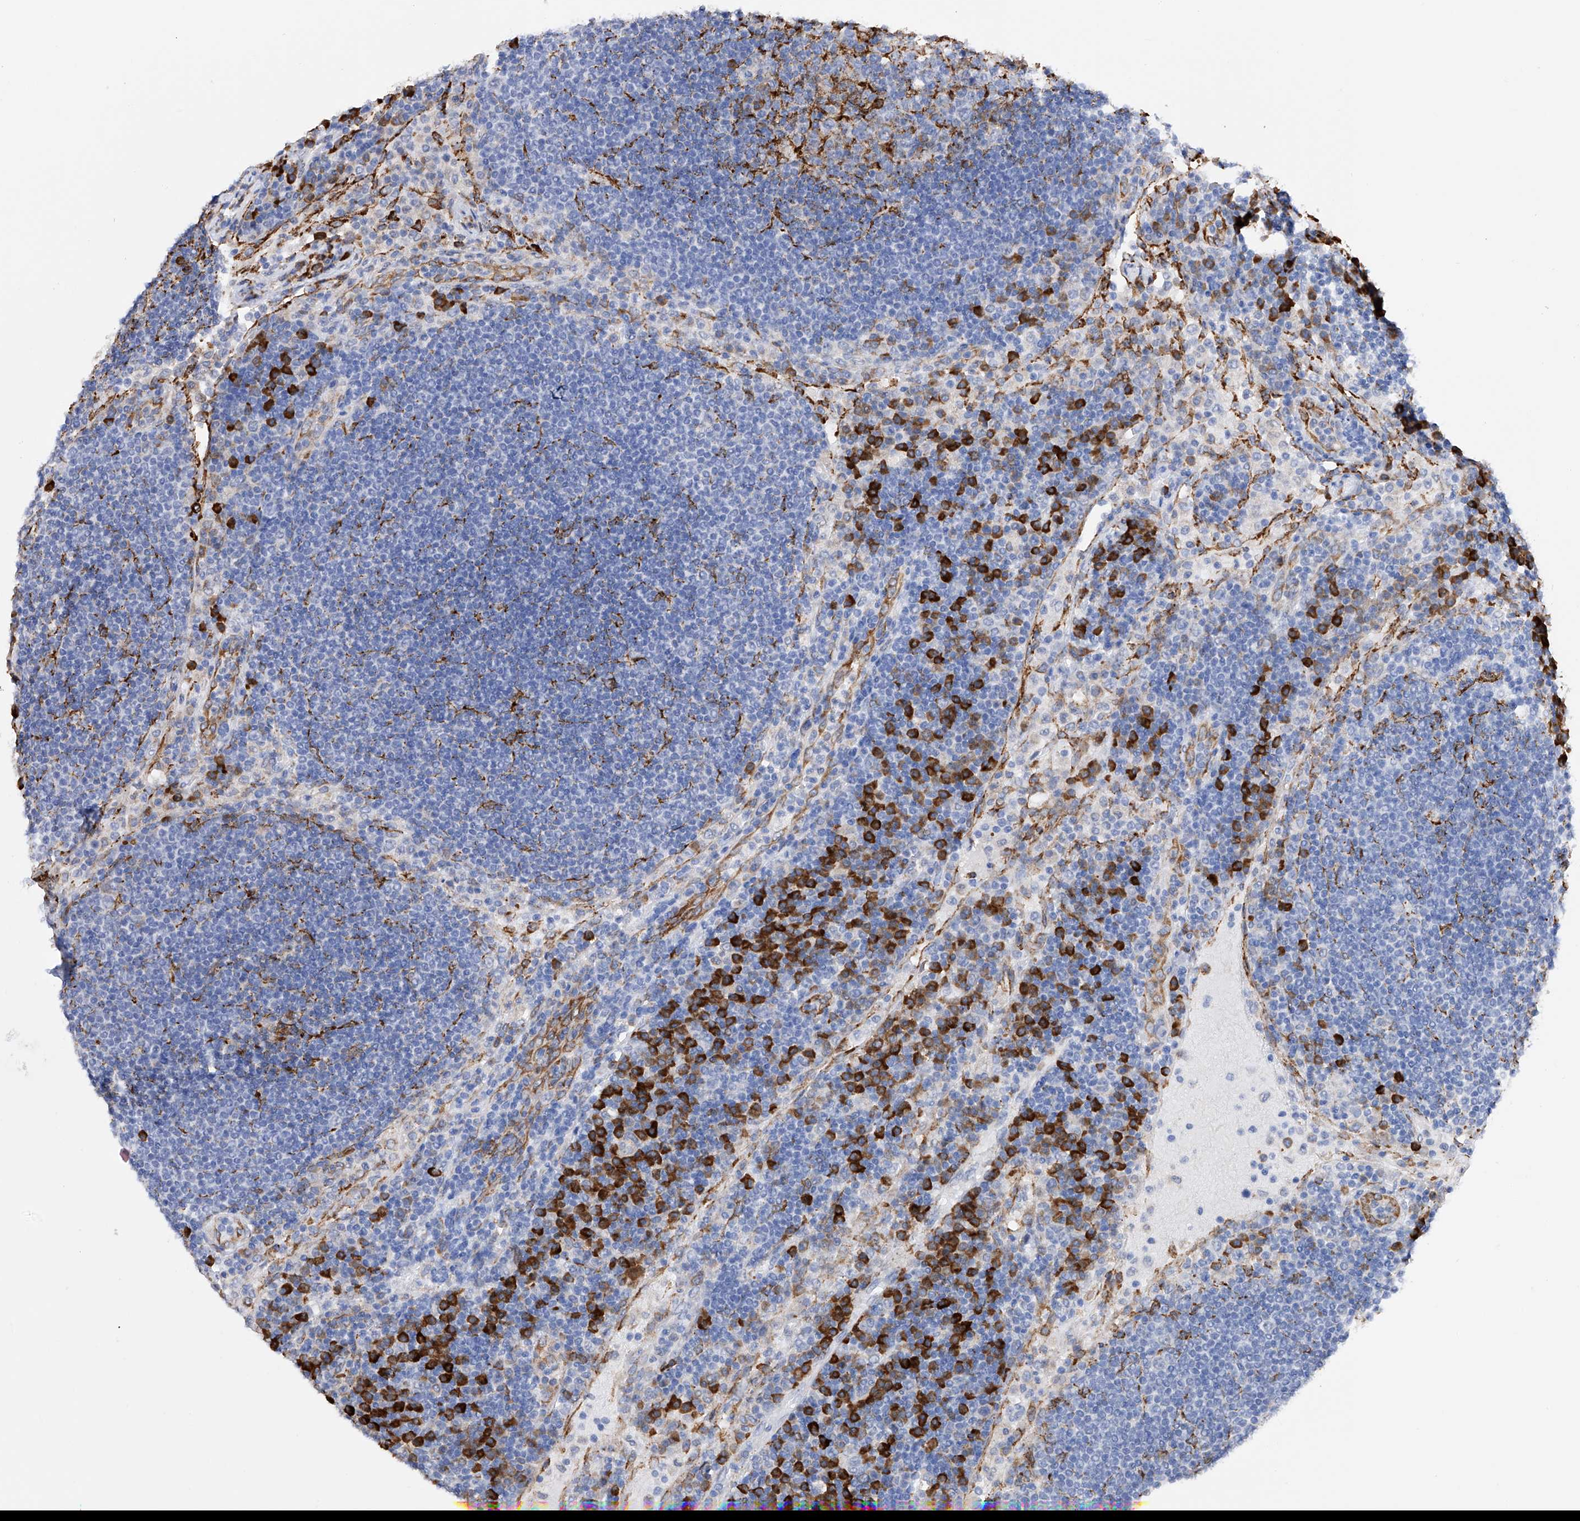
{"staining": {"intensity": "moderate", "quantity": "<25%", "location": "cytoplasmic/membranous"}, "tissue": "lymph node", "cell_type": "Germinal center cells", "image_type": "normal", "snomed": [{"axis": "morphology", "description": "Normal tissue, NOS"}, {"axis": "topography", "description": "Lymph node"}], "caption": "Immunohistochemical staining of benign human lymph node displays <25% levels of moderate cytoplasmic/membranous protein staining in approximately <25% of germinal center cells.", "gene": "PDIA5", "patient": {"sex": "female", "age": 53}}